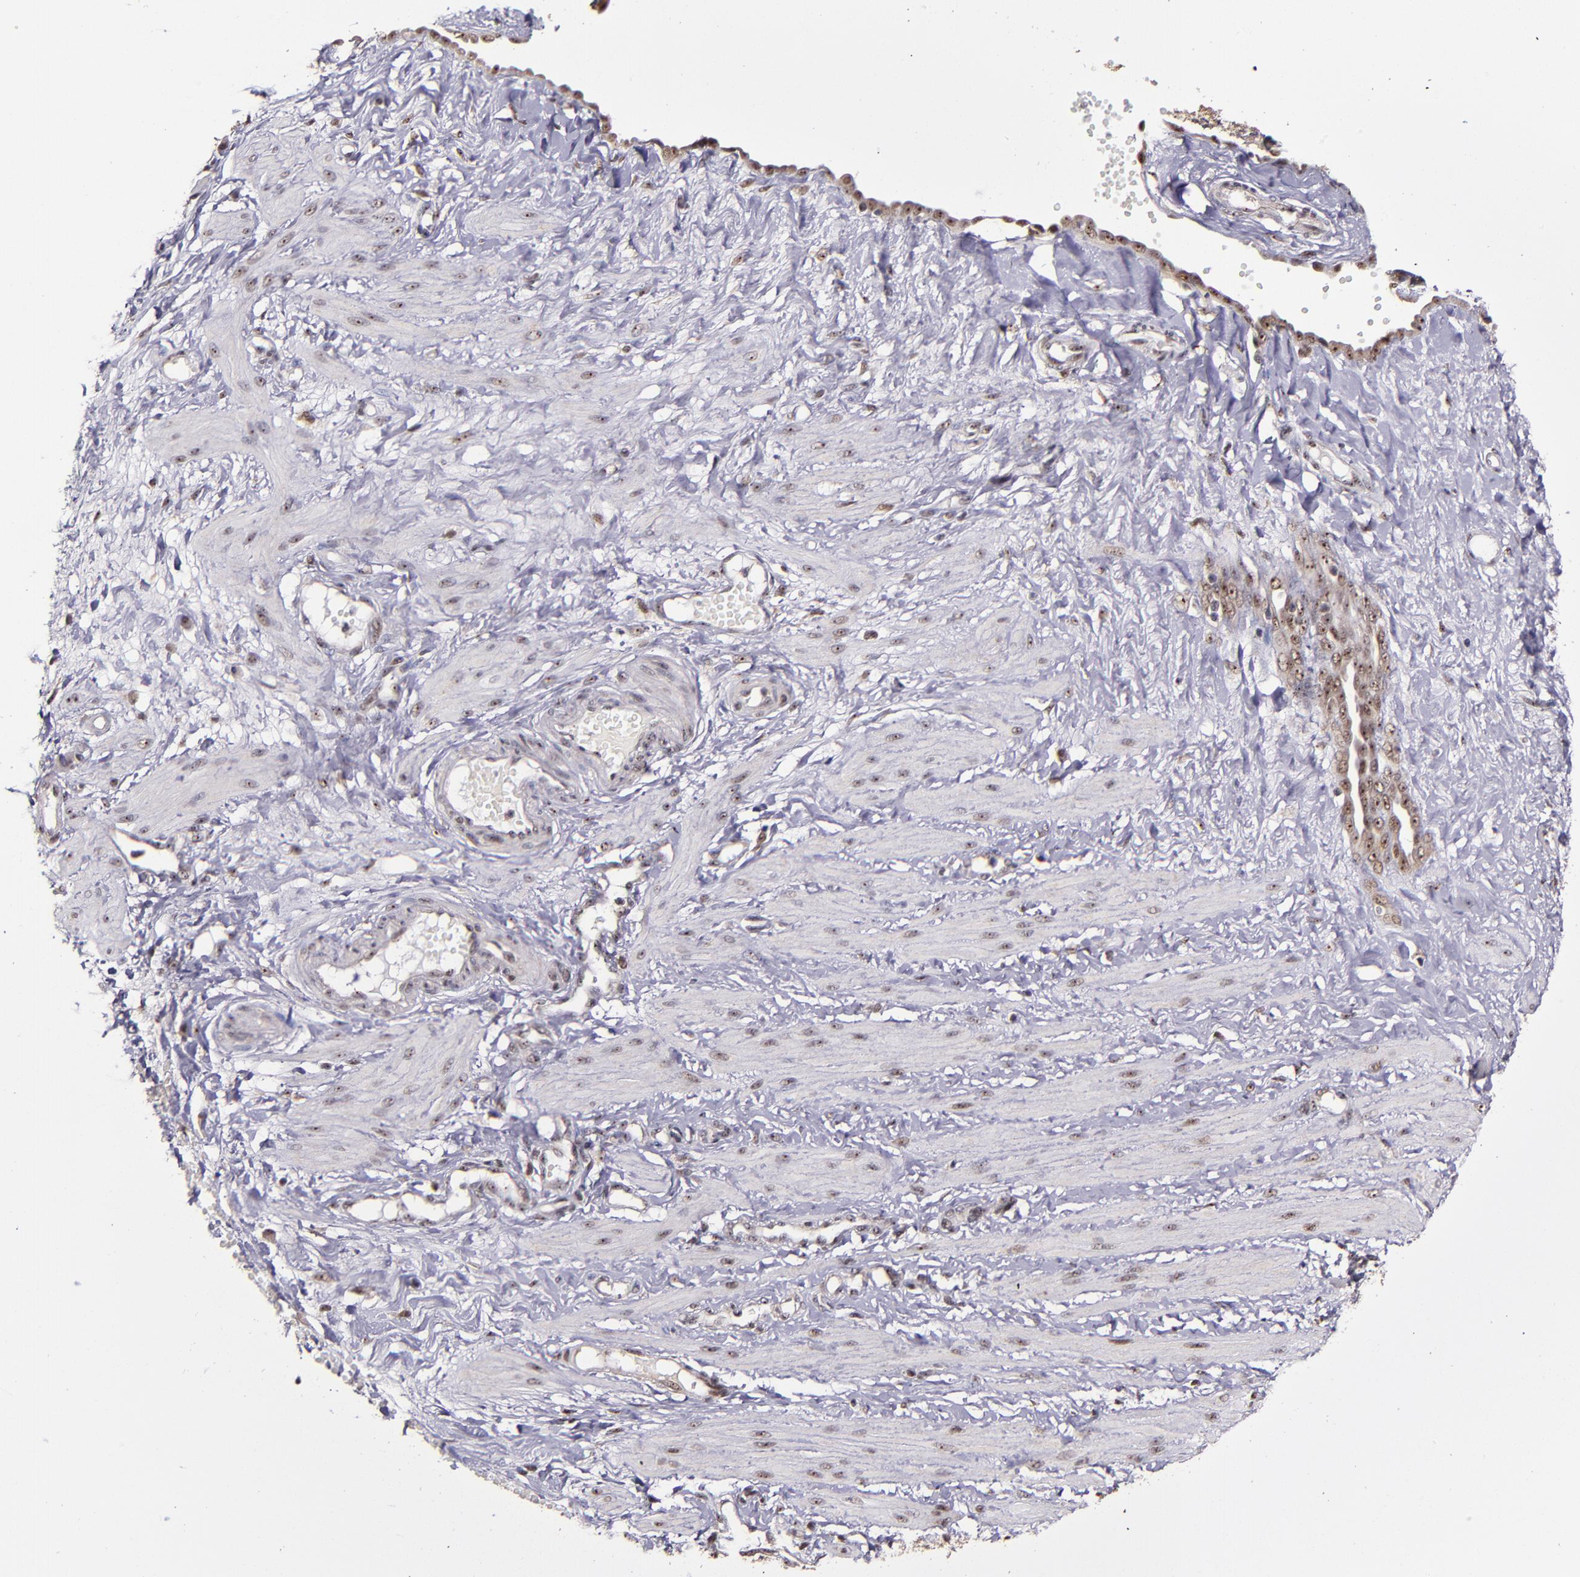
{"staining": {"intensity": "strong", "quantity": ">75%", "location": "cytoplasmic/membranous,nuclear"}, "tissue": "ovarian cancer", "cell_type": "Tumor cells", "image_type": "cancer", "snomed": [{"axis": "morphology", "description": "Normal tissue, NOS"}, {"axis": "morphology", "description": "Cystadenocarcinoma, serous, NOS"}, {"axis": "topography", "description": "Ovary"}], "caption": "Ovarian cancer (serous cystadenocarcinoma) stained with DAB (3,3'-diaminobenzidine) IHC reveals high levels of strong cytoplasmic/membranous and nuclear staining in about >75% of tumor cells. The staining was performed using DAB (3,3'-diaminobenzidine), with brown indicating positive protein expression. Nuclei are stained blue with hematoxylin.", "gene": "CECR2", "patient": {"sex": "female", "age": 62}}